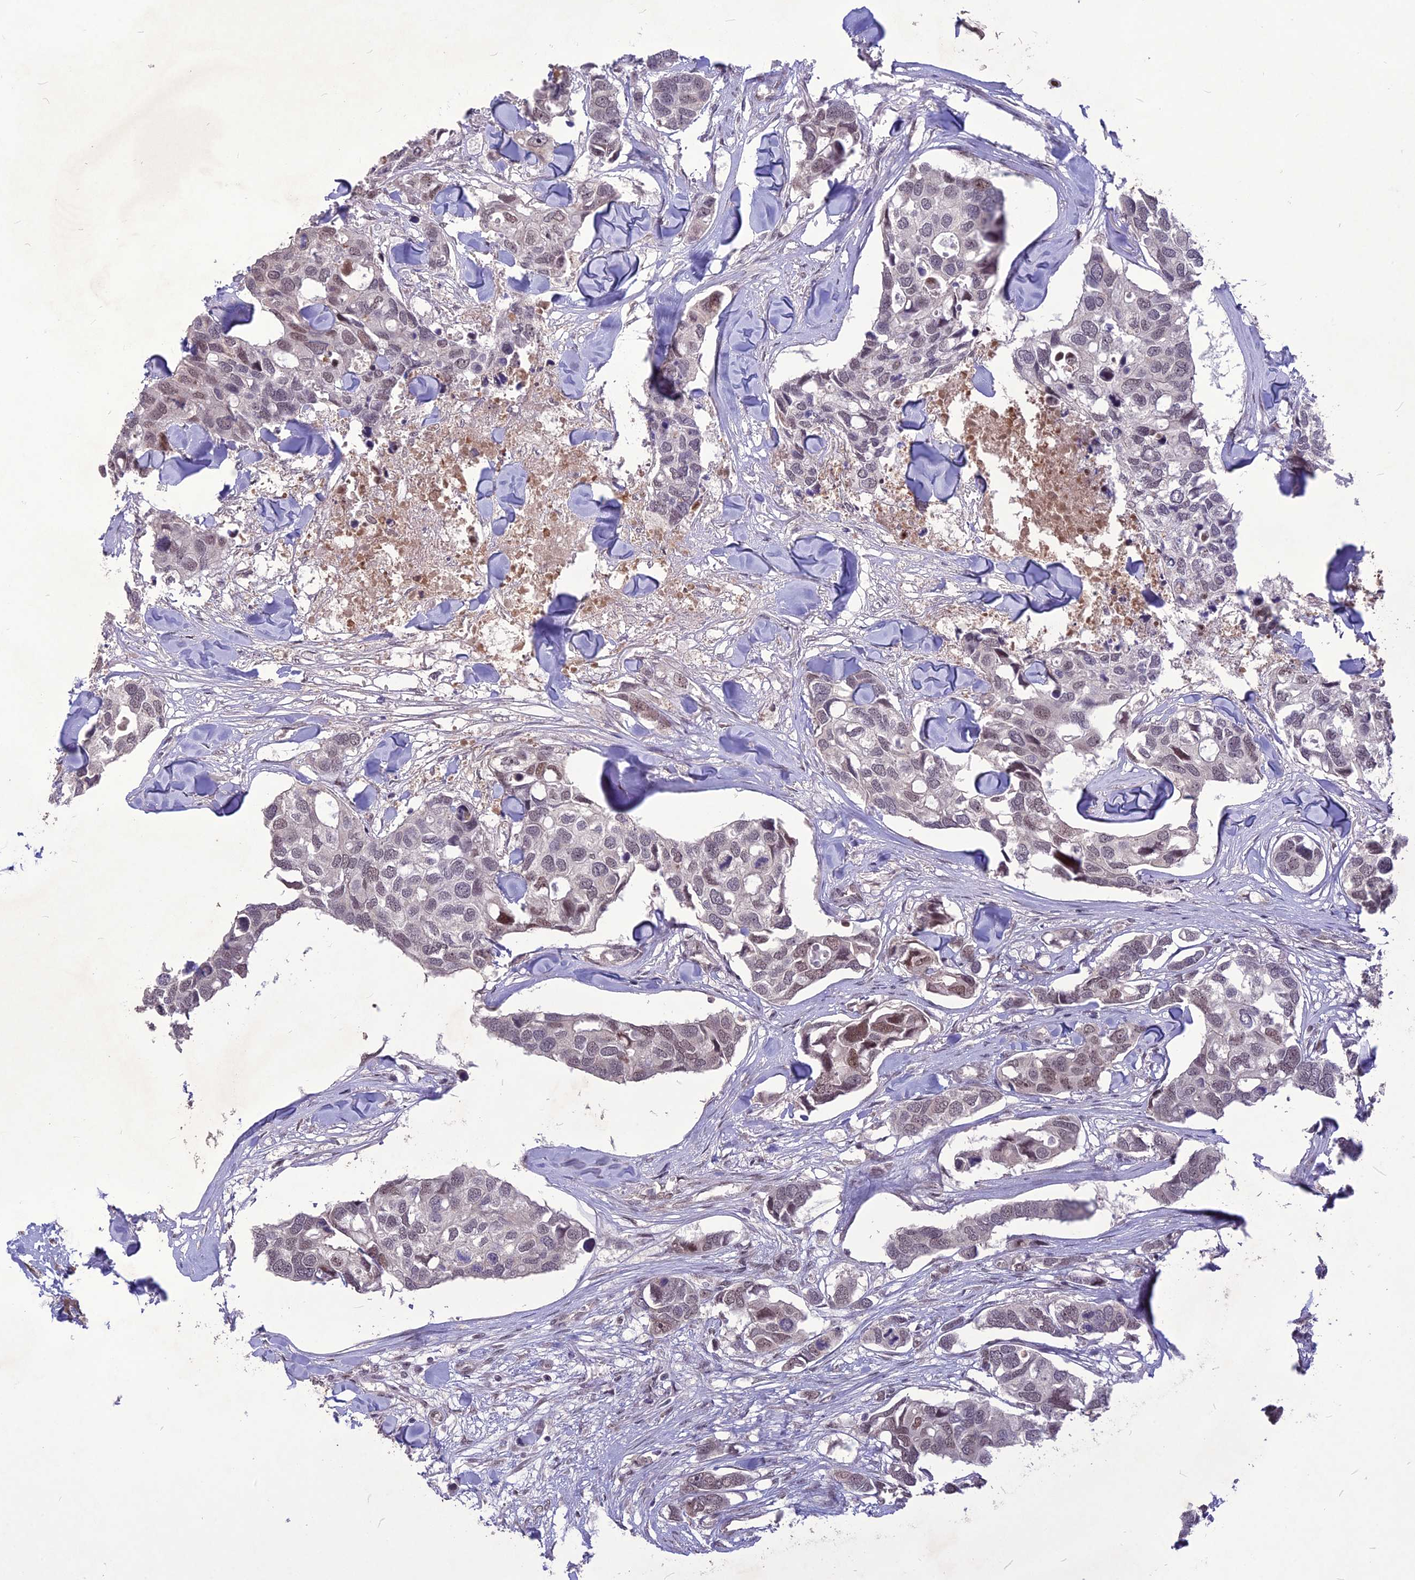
{"staining": {"intensity": "moderate", "quantity": "<25%", "location": "nuclear"}, "tissue": "breast cancer", "cell_type": "Tumor cells", "image_type": "cancer", "snomed": [{"axis": "morphology", "description": "Duct carcinoma"}, {"axis": "topography", "description": "Breast"}], "caption": "Immunohistochemical staining of human breast cancer demonstrates moderate nuclear protein staining in approximately <25% of tumor cells. Ihc stains the protein in brown and the nuclei are stained blue.", "gene": "DIS3", "patient": {"sex": "female", "age": 83}}